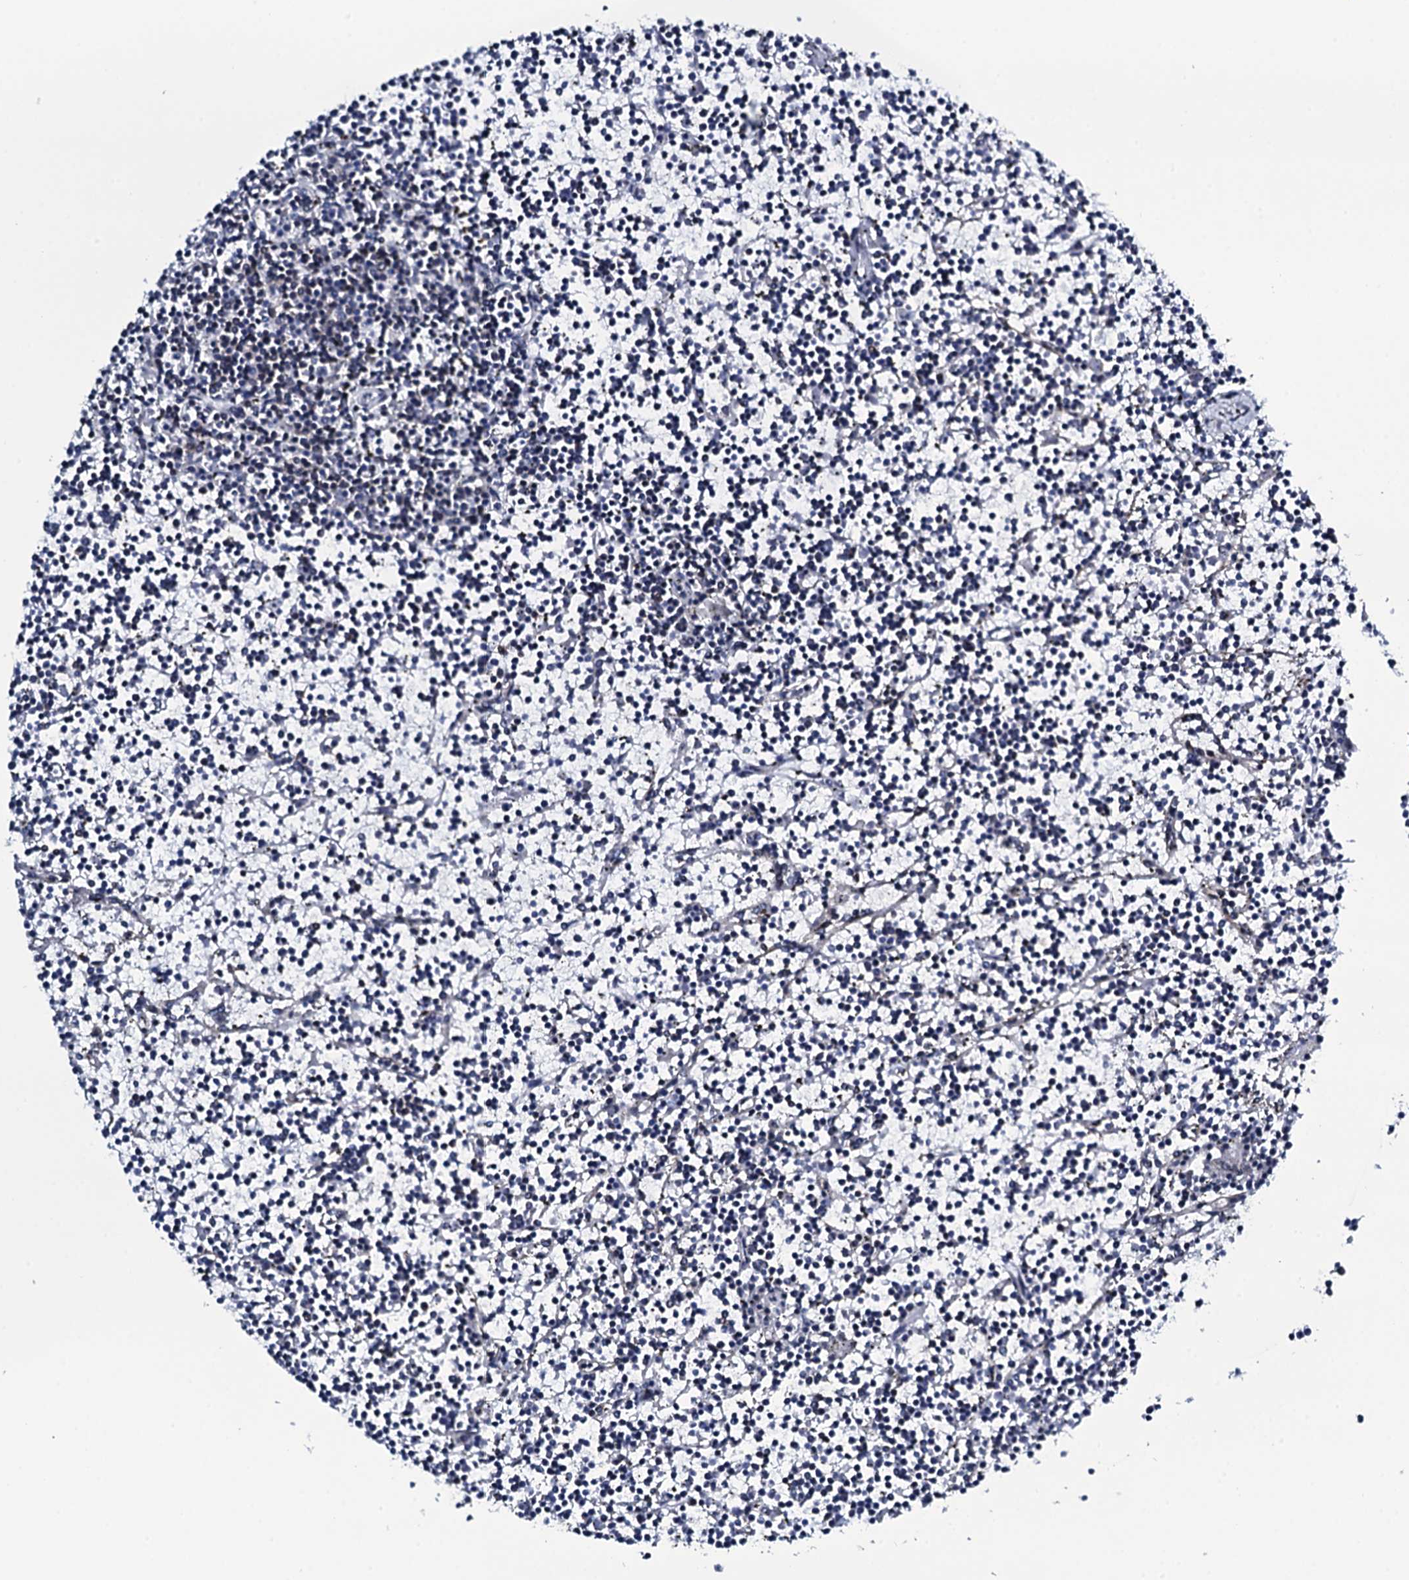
{"staining": {"intensity": "negative", "quantity": "none", "location": "none"}, "tissue": "lymphoma", "cell_type": "Tumor cells", "image_type": "cancer", "snomed": [{"axis": "morphology", "description": "Malignant lymphoma, non-Hodgkin's type, Low grade"}, {"axis": "topography", "description": "Spleen"}], "caption": "This is a photomicrograph of IHC staining of lymphoma, which shows no expression in tumor cells.", "gene": "CWC15", "patient": {"sex": "female", "age": 19}}